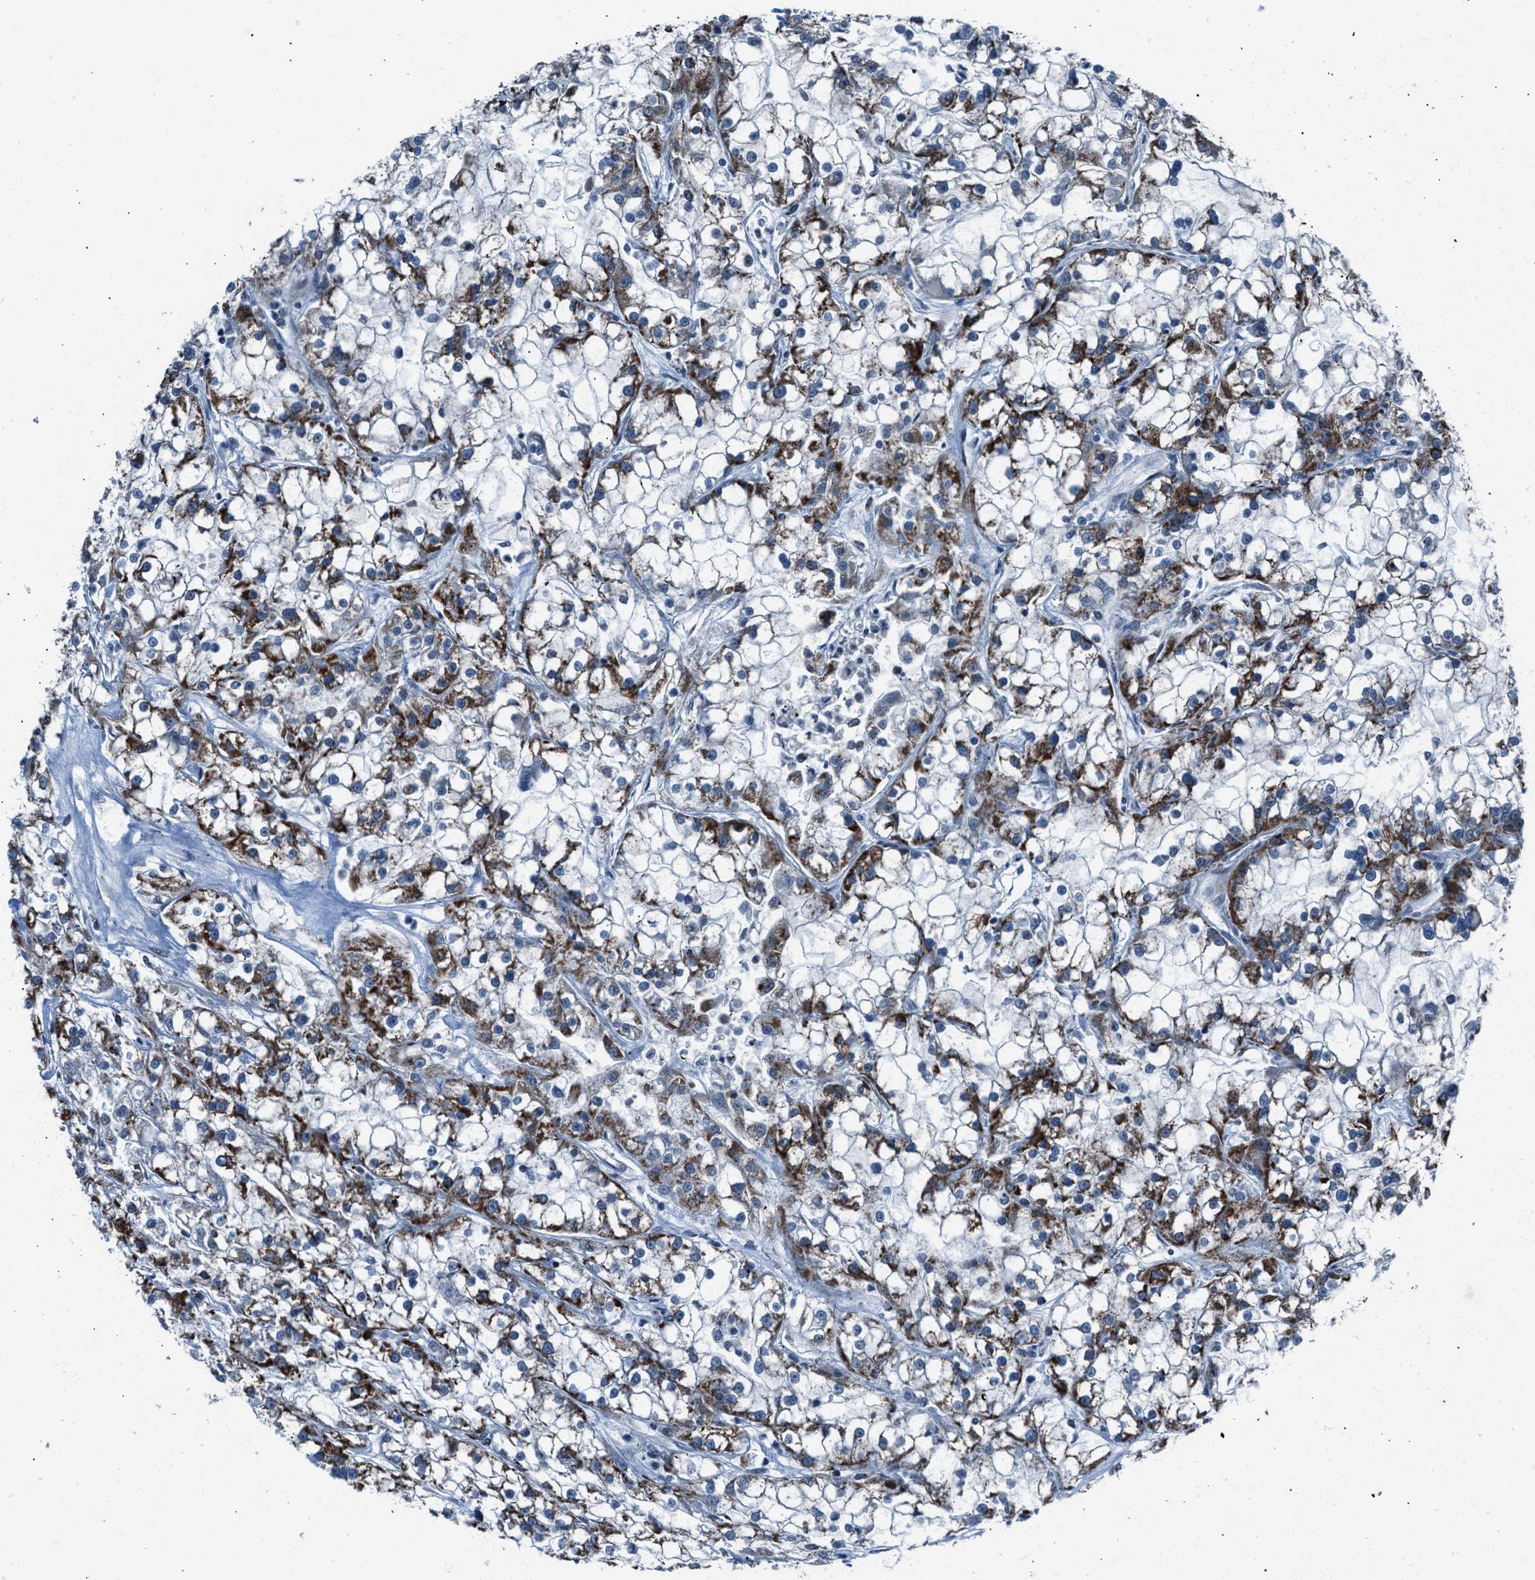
{"staining": {"intensity": "moderate", "quantity": "25%-75%", "location": "cytoplasmic/membranous"}, "tissue": "renal cancer", "cell_type": "Tumor cells", "image_type": "cancer", "snomed": [{"axis": "morphology", "description": "Adenocarcinoma, NOS"}, {"axis": "topography", "description": "Kidney"}], "caption": "This micrograph reveals renal cancer (adenocarcinoma) stained with immunohistochemistry to label a protein in brown. The cytoplasmic/membranous of tumor cells show moderate positivity for the protein. Nuclei are counter-stained blue.", "gene": "MORC3", "patient": {"sex": "female", "age": 52}}